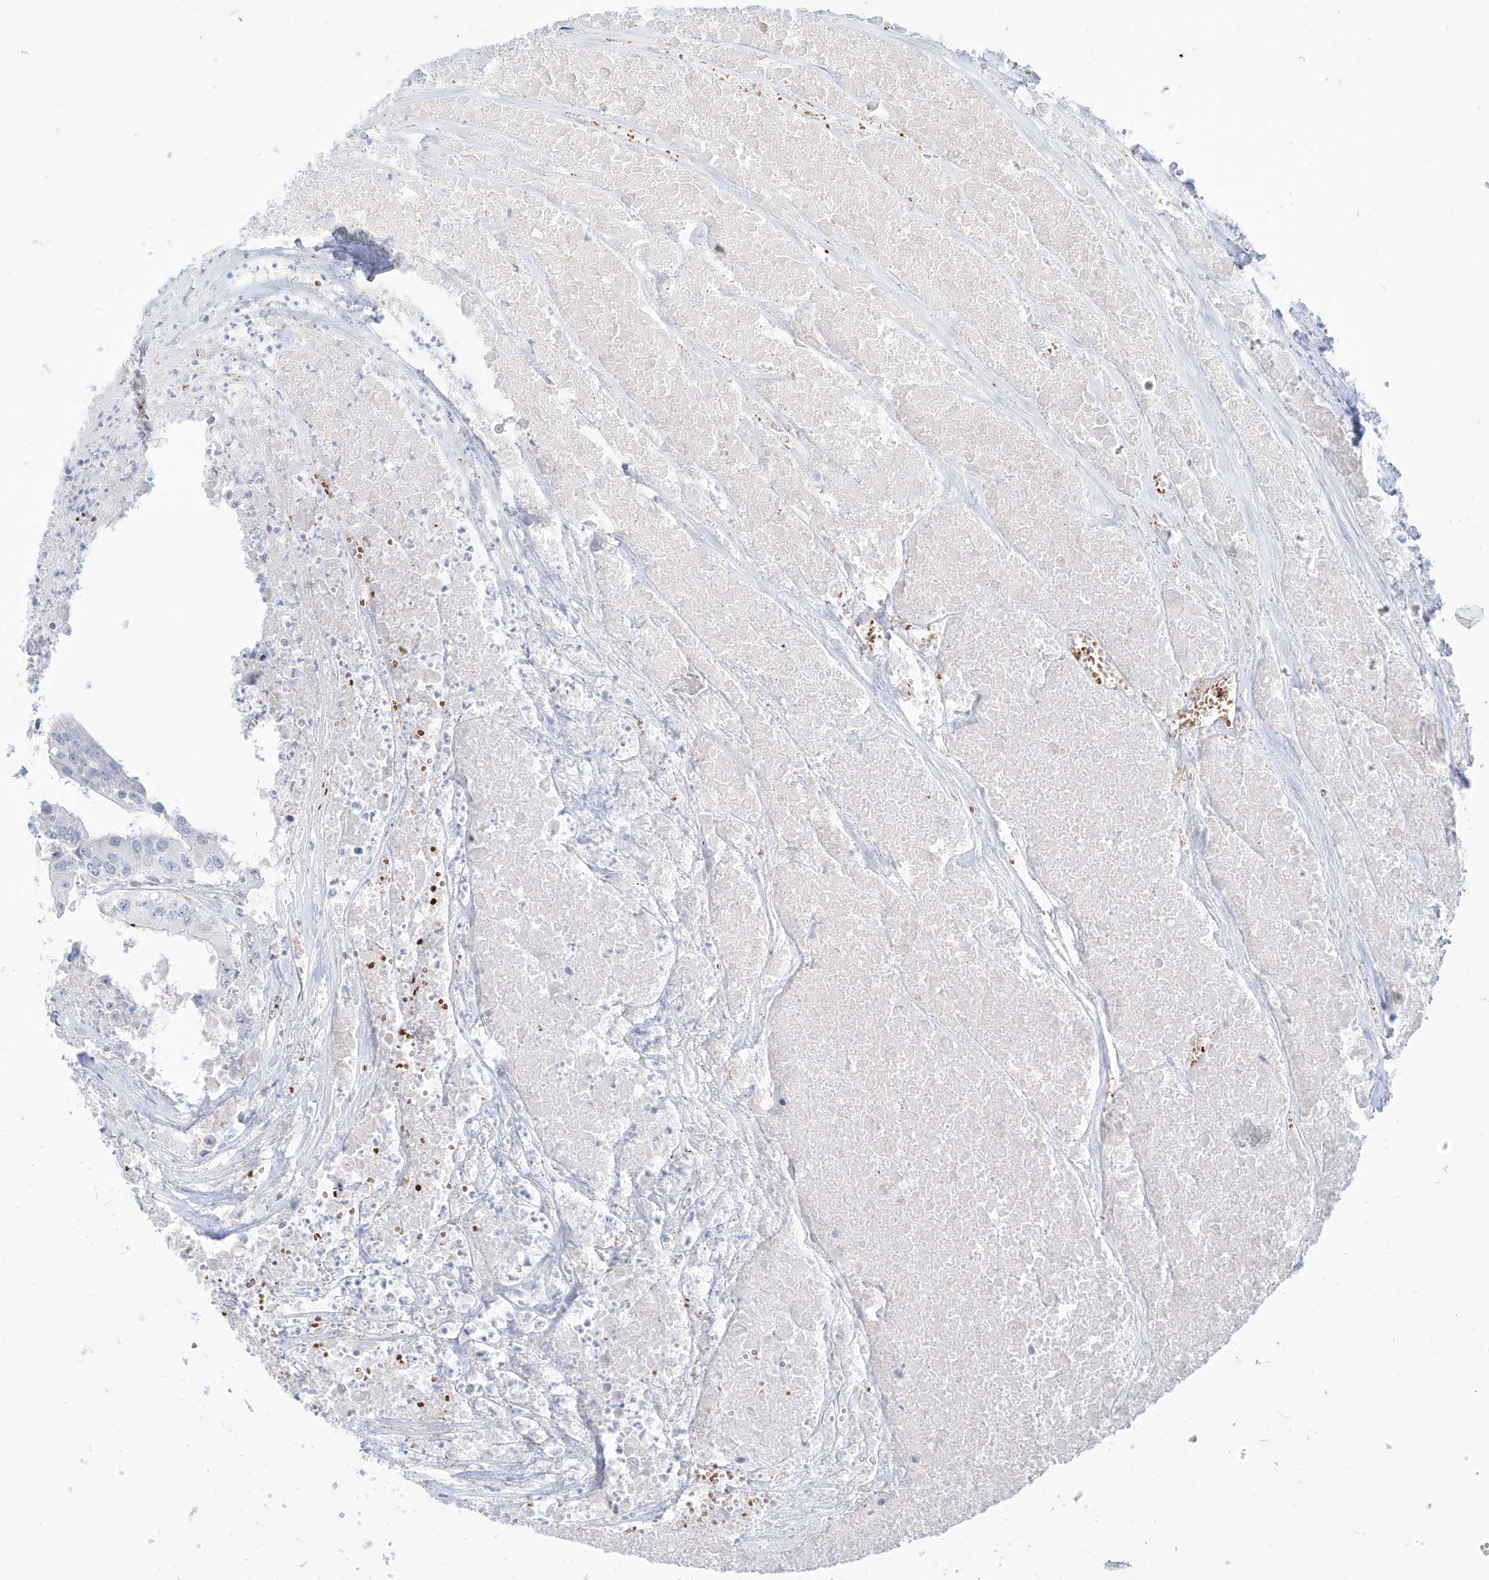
{"staining": {"intensity": "negative", "quantity": "none", "location": "none"}, "tissue": "colorectal cancer", "cell_type": "Tumor cells", "image_type": "cancer", "snomed": [{"axis": "morphology", "description": "Adenocarcinoma, NOS"}, {"axis": "topography", "description": "Colon"}], "caption": "Protein analysis of adenocarcinoma (colorectal) reveals no significant expression in tumor cells. (Brightfield microscopy of DAB (3,3'-diaminobenzidine) immunohistochemistry at high magnification).", "gene": "ARHGEF40", "patient": {"sex": "male", "age": 77}}